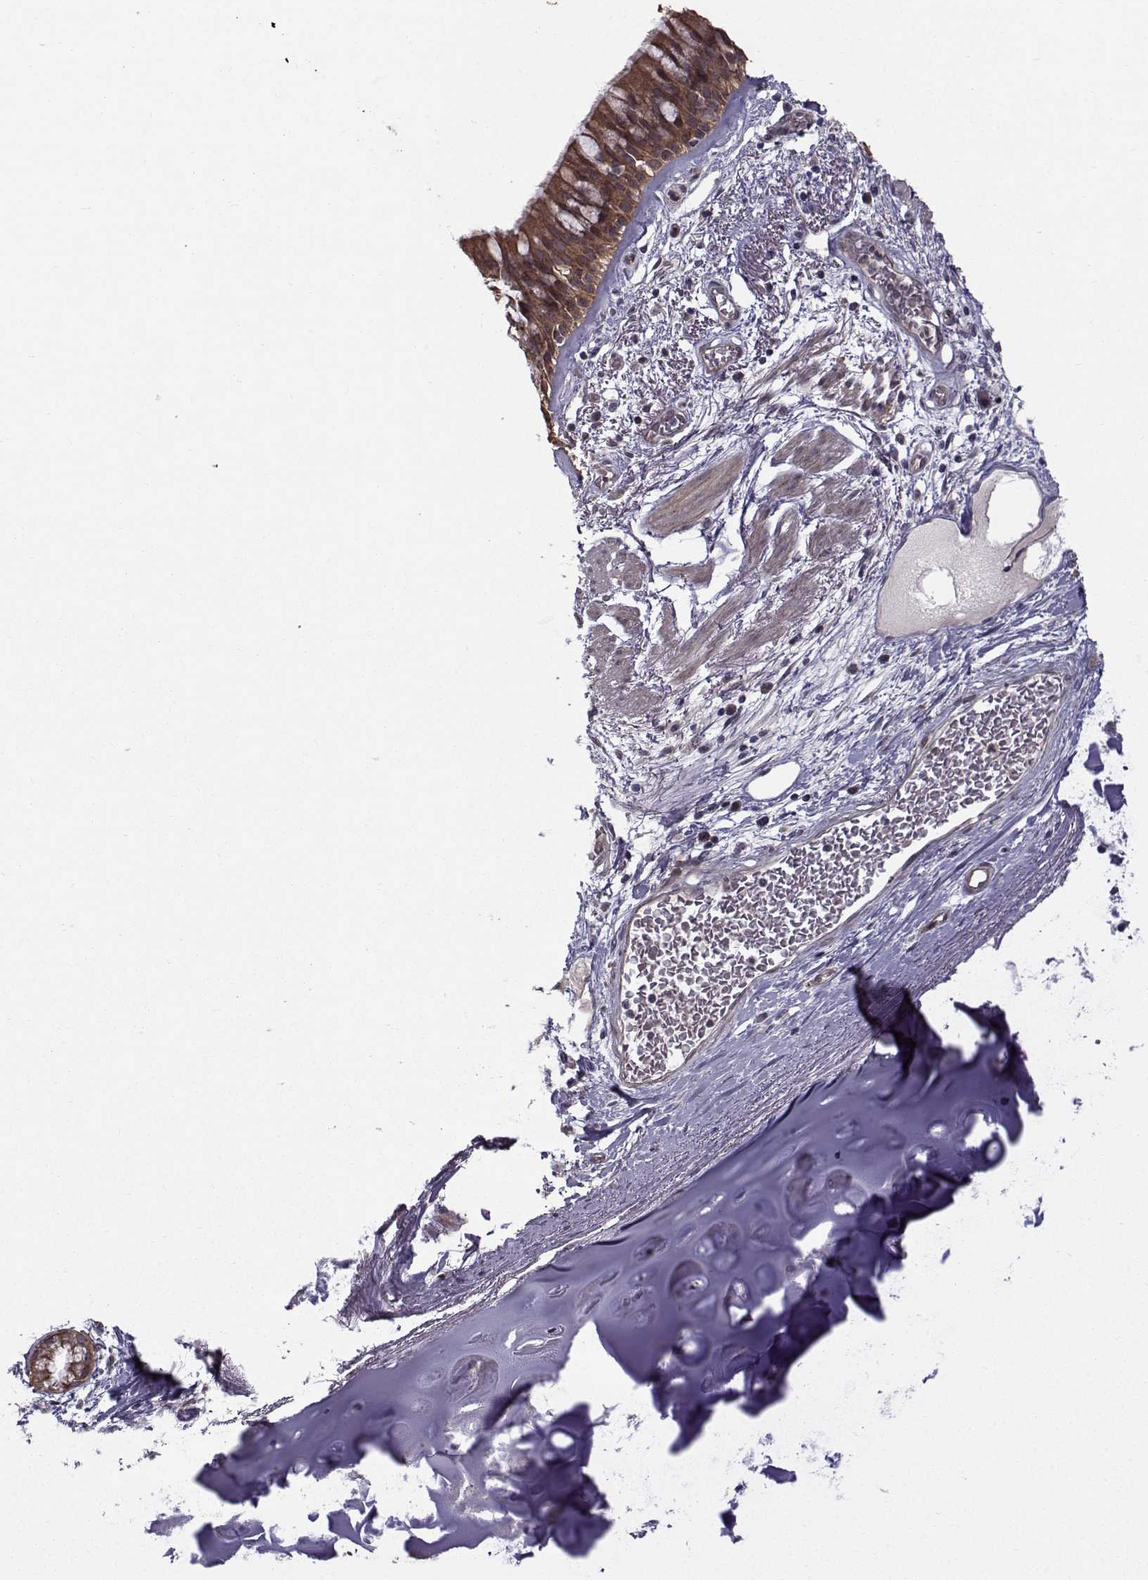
{"staining": {"intensity": "strong", "quantity": ">75%", "location": "cytoplasmic/membranous"}, "tissue": "bronchus", "cell_type": "Respiratory epithelial cells", "image_type": "normal", "snomed": [{"axis": "morphology", "description": "Normal tissue, NOS"}, {"axis": "topography", "description": "Bronchus"}, {"axis": "topography", "description": "Lung"}], "caption": "This photomicrograph reveals immunohistochemistry staining of unremarkable bronchus, with high strong cytoplasmic/membranous positivity in approximately >75% of respiratory epithelial cells.", "gene": "APC", "patient": {"sex": "female", "age": 57}}